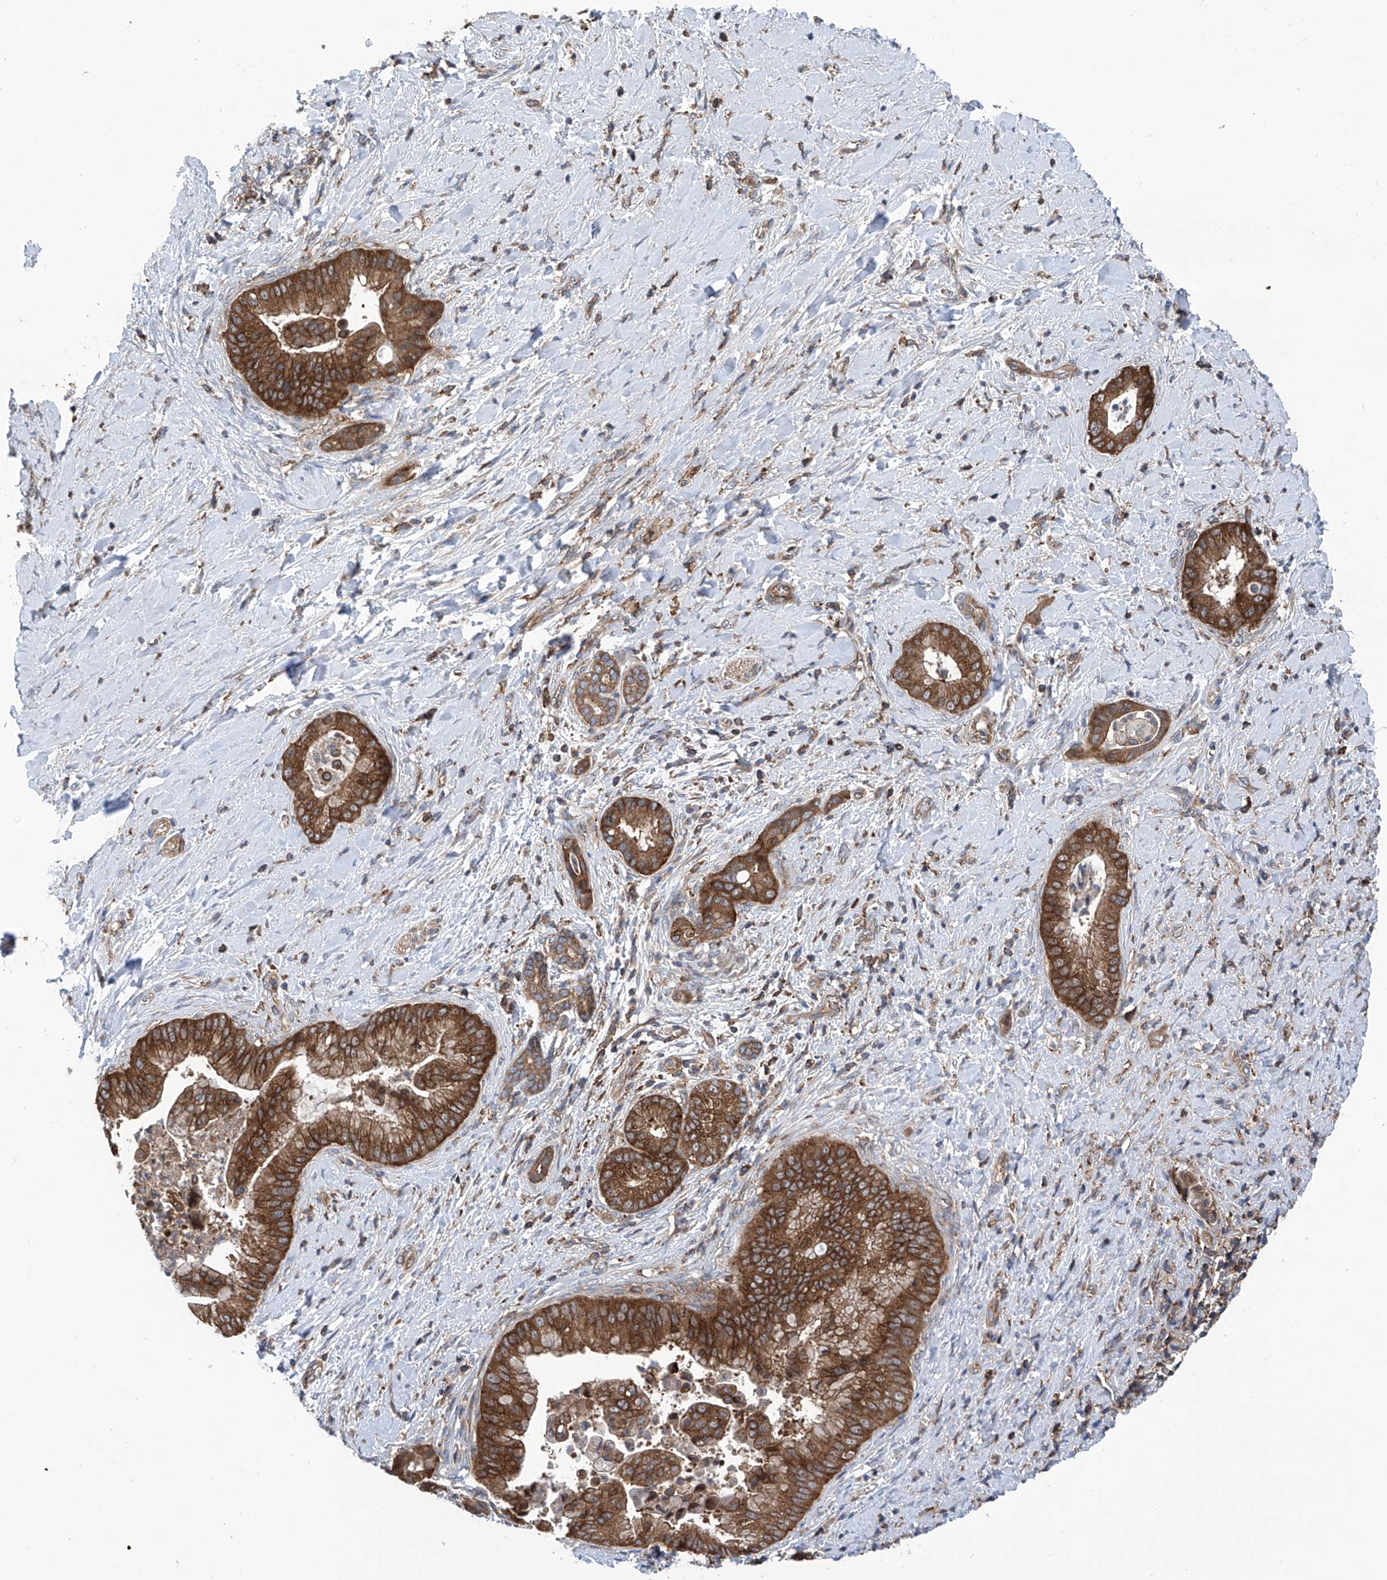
{"staining": {"intensity": "strong", "quantity": ">75%", "location": "cytoplasmic/membranous"}, "tissue": "liver cancer", "cell_type": "Tumor cells", "image_type": "cancer", "snomed": [{"axis": "morphology", "description": "Cholangiocarcinoma"}, {"axis": "topography", "description": "Liver"}], "caption": "Immunohistochemistry (DAB (3,3'-diaminobenzidine)) staining of liver cancer (cholangiocarcinoma) displays strong cytoplasmic/membranous protein staining in about >75% of tumor cells.", "gene": "SMAP1", "patient": {"sex": "female", "age": 54}}